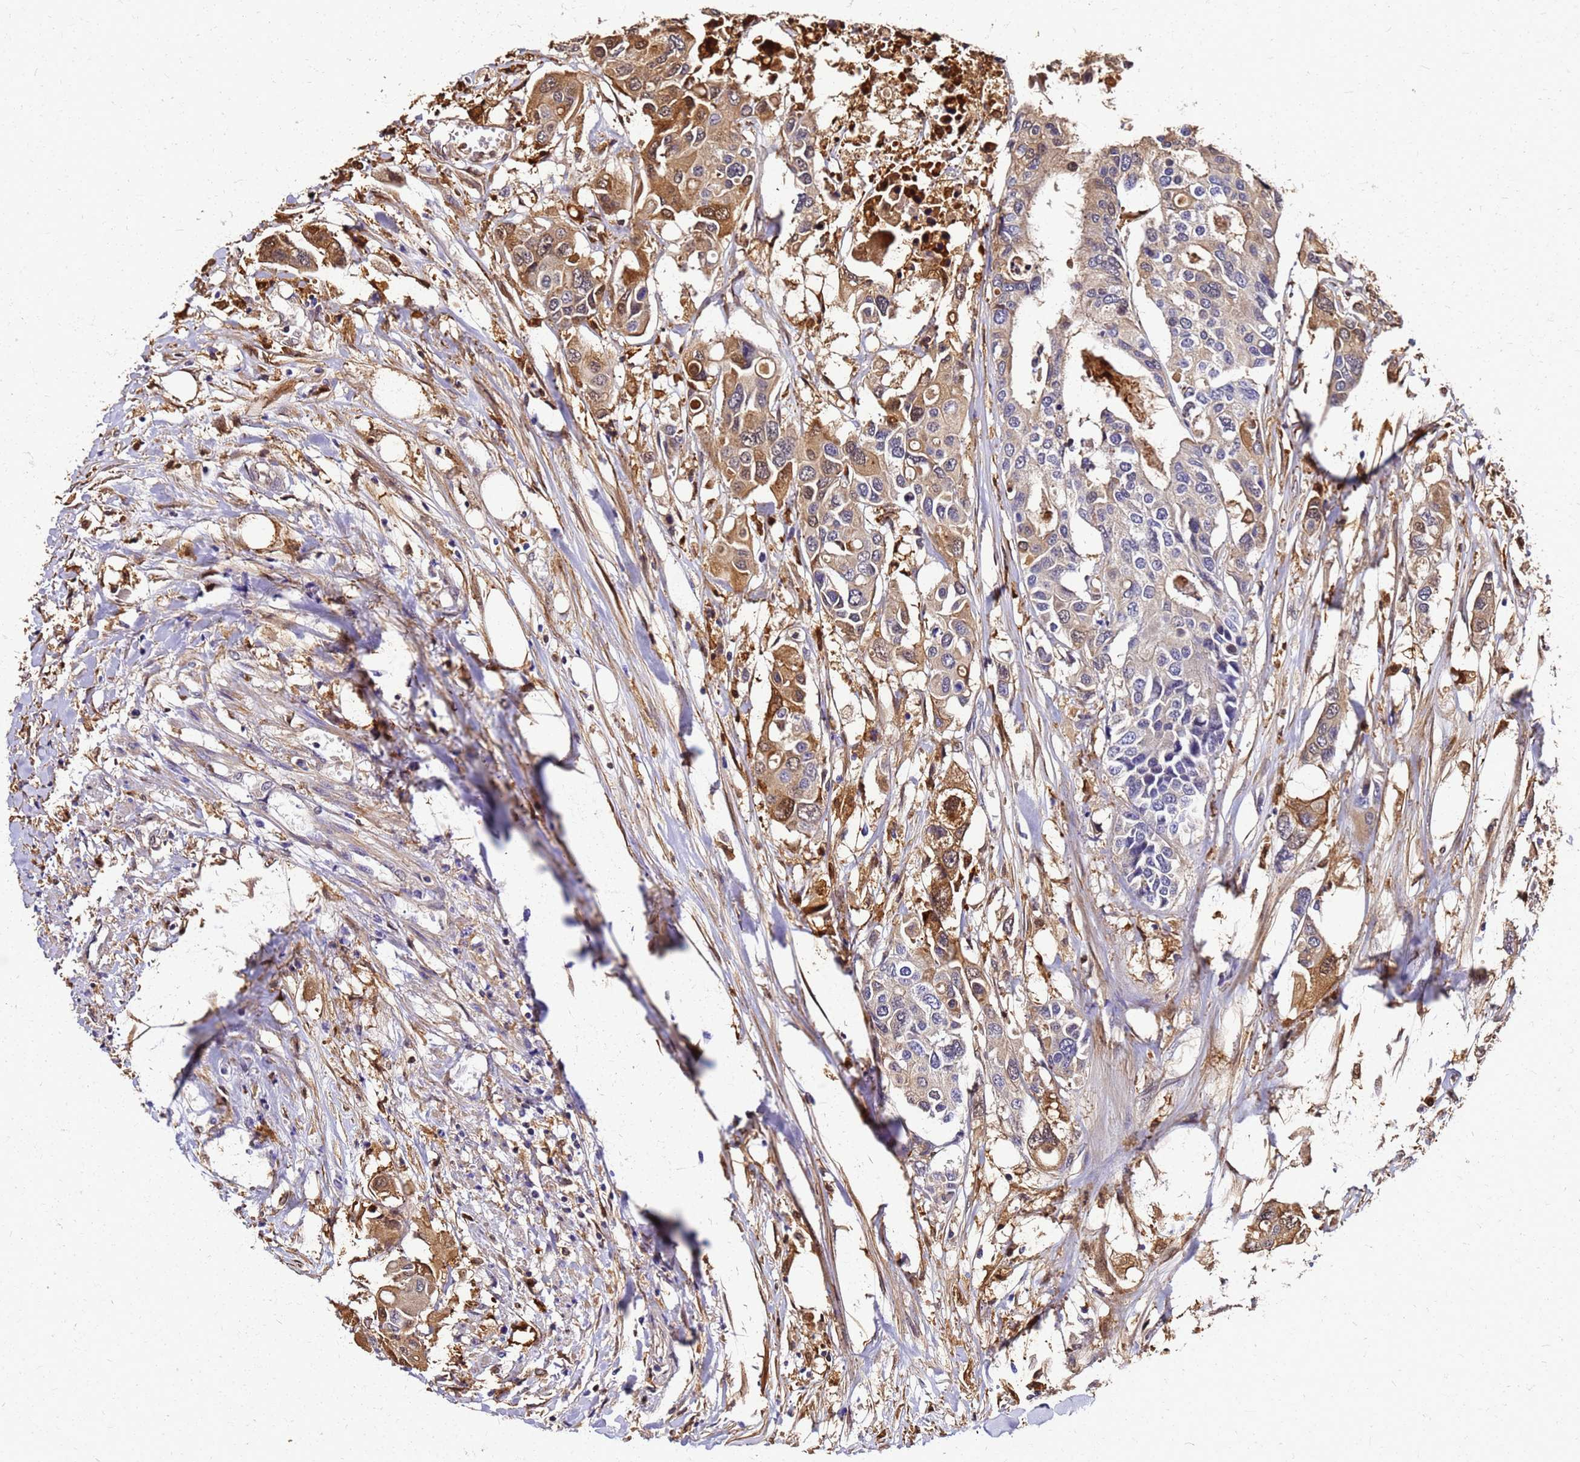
{"staining": {"intensity": "moderate", "quantity": "25%-75%", "location": "cytoplasmic/membranous,nuclear"}, "tissue": "colorectal cancer", "cell_type": "Tumor cells", "image_type": "cancer", "snomed": [{"axis": "morphology", "description": "Adenocarcinoma, NOS"}, {"axis": "topography", "description": "Colon"}], "caption": "Human adenocarcinoma (colorectal) stained with a protein marker shows moderate staining in tumor cells.", "gene": "S100A11", "patient": {"sex": "male", "age": 77}}